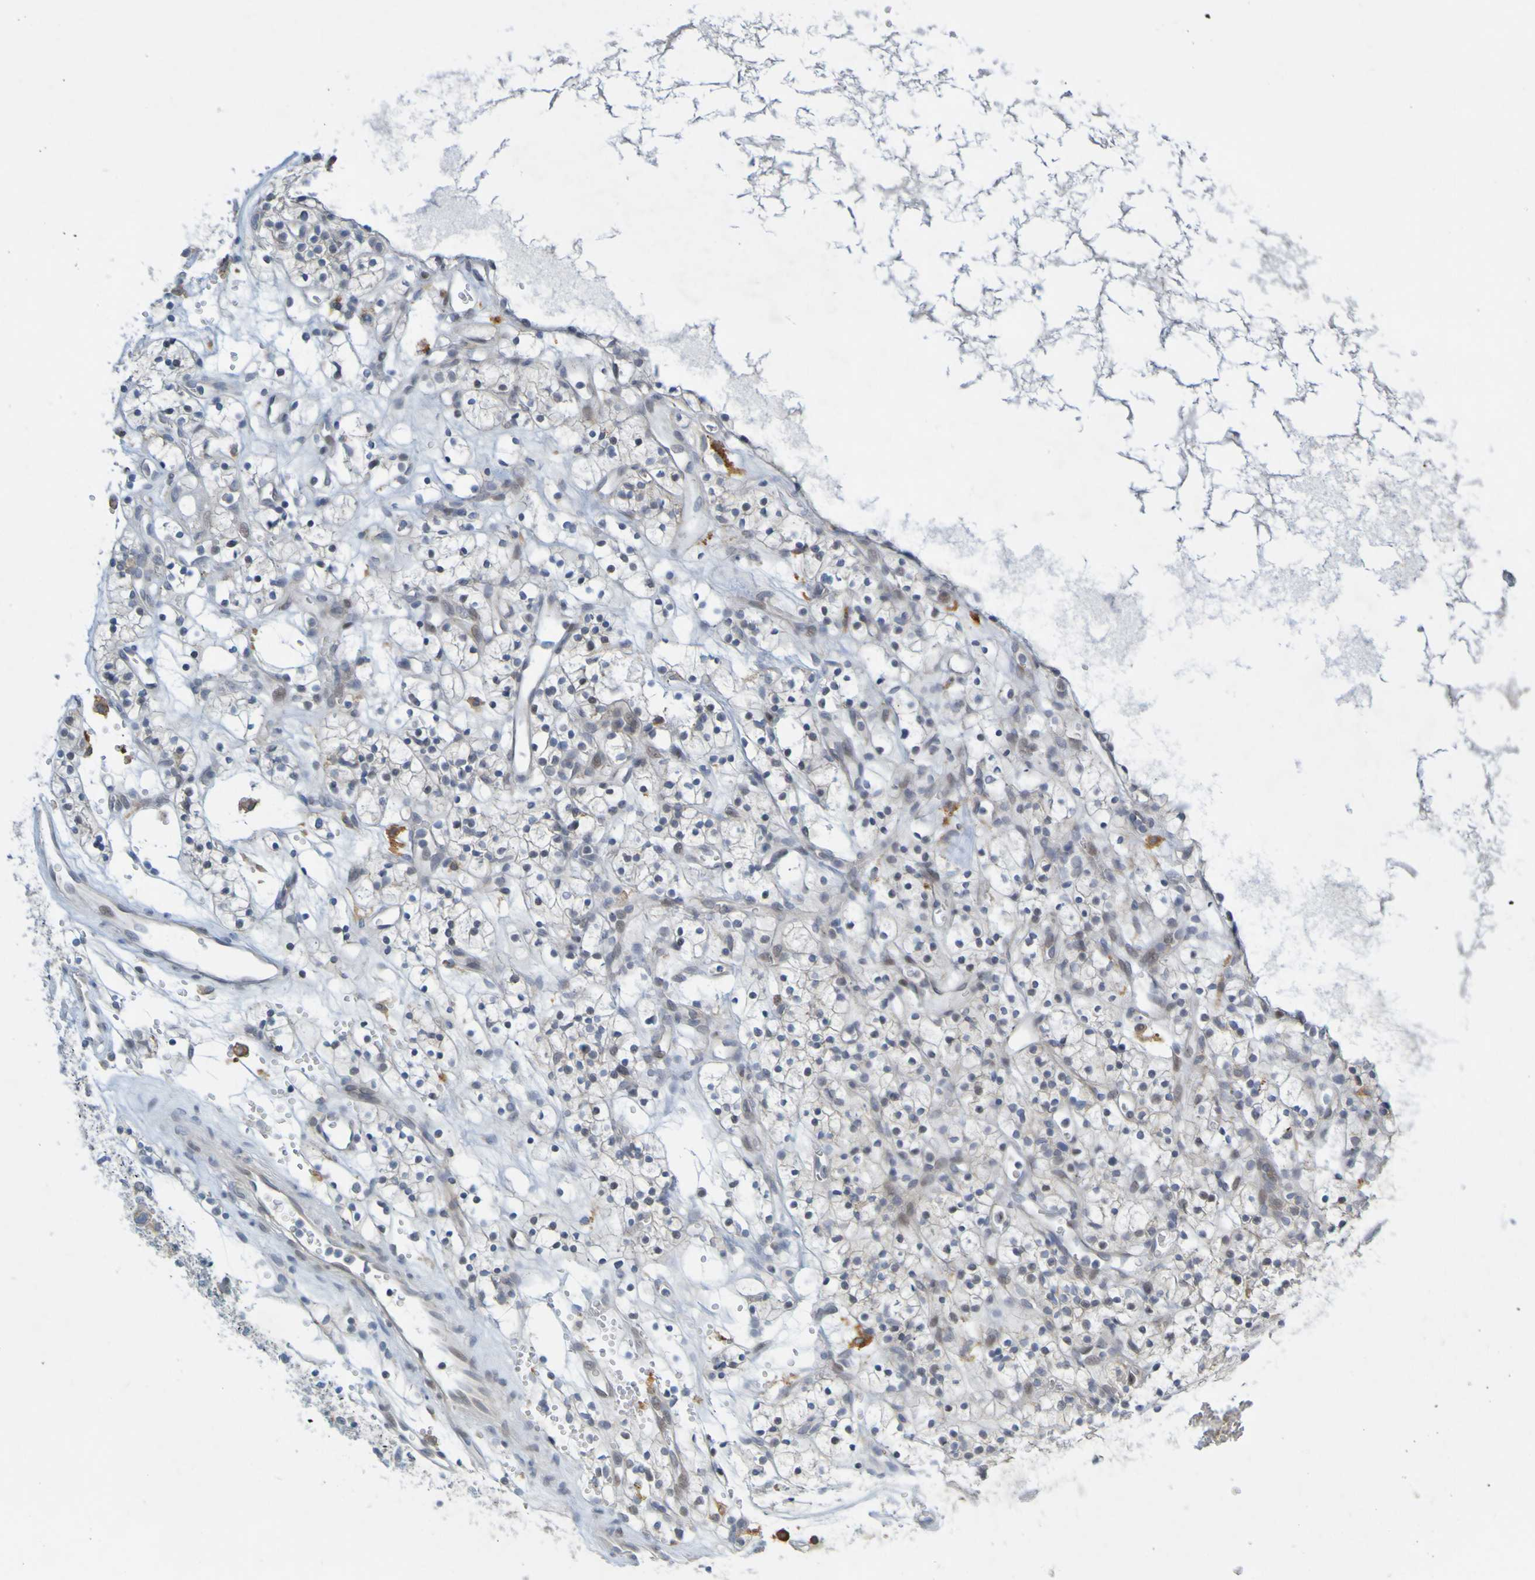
{"staining": {"intensity": "weak", "quantity": "<25%", "location": "cytoplasmic/membranous"}, "tissue": "renal cancer", "cell_type": "Tumor cells", "image_type": "cancer", "snomed": [{"axis": "morphology", "description": "Adenocarcinoma, NOS"}, {"axis": "topography", "description": "Kidney"}], "caption": "A photomicrograph of human renal cancer (adenocarcinoma) is negative for staining in tumor cells. The staining is performed using DAB (3,3'-diaminobenzidine) brown chromogen with nuclei counter-stained in using hematoxylin.", "gene": "LILRB5", "patient": {"sex": "female", "age": 57}}